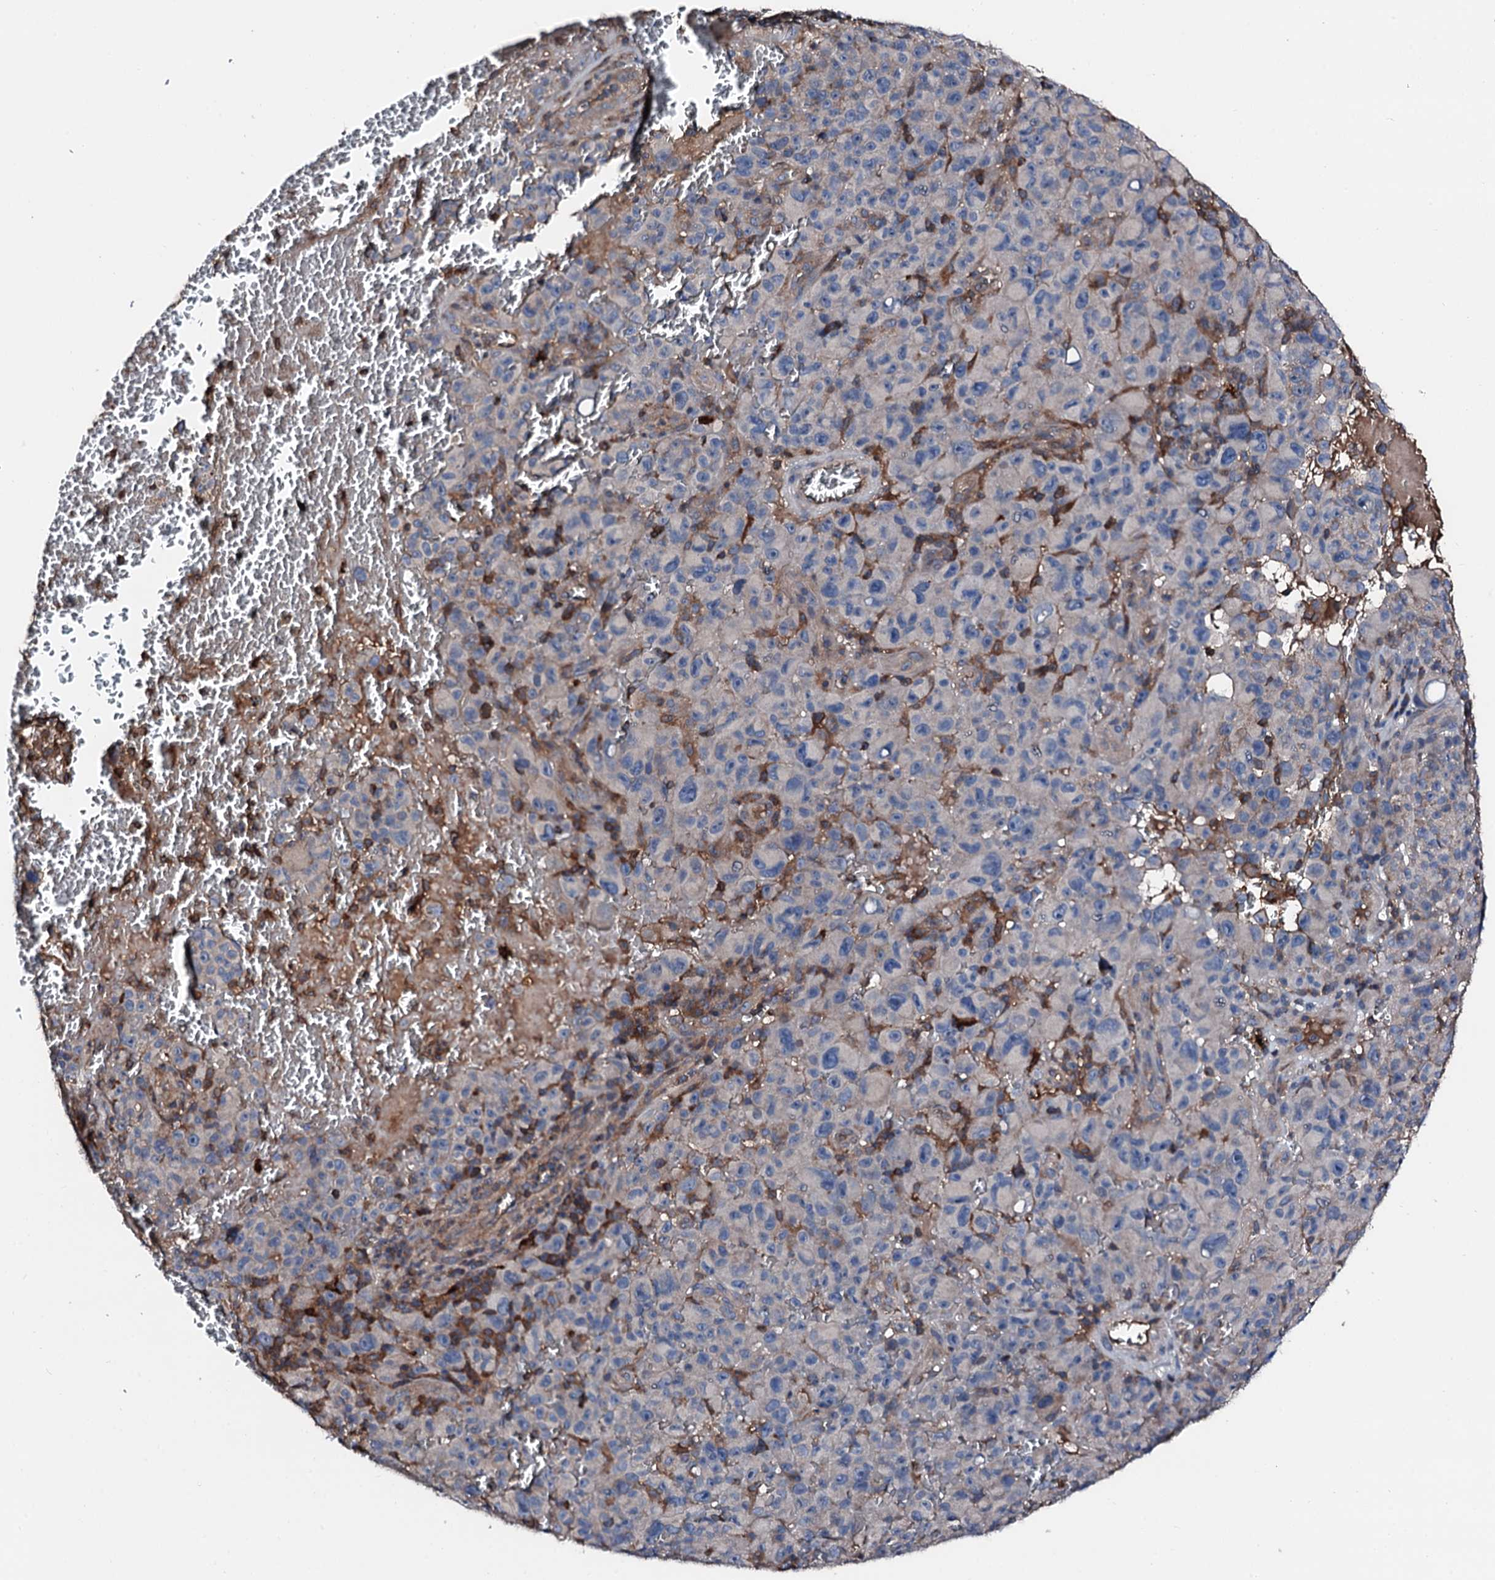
{"staining": {"intensity": "negative", "quantity": "none", "location": "none"}, "tissue": "melanoma", "cell_type": "Tumor cells", "image_type": "cancer", "snomed": [{"axis": "morphology", "description": "Malignant melanoma, NOS"}, {"axis": "topography", "description": "Skin"}], "caption": "The image reveals no staining of tumor cells in malignant melanoma.", "gene": "TRAFD1", "patient": {"sex": "female", "age": 82}}